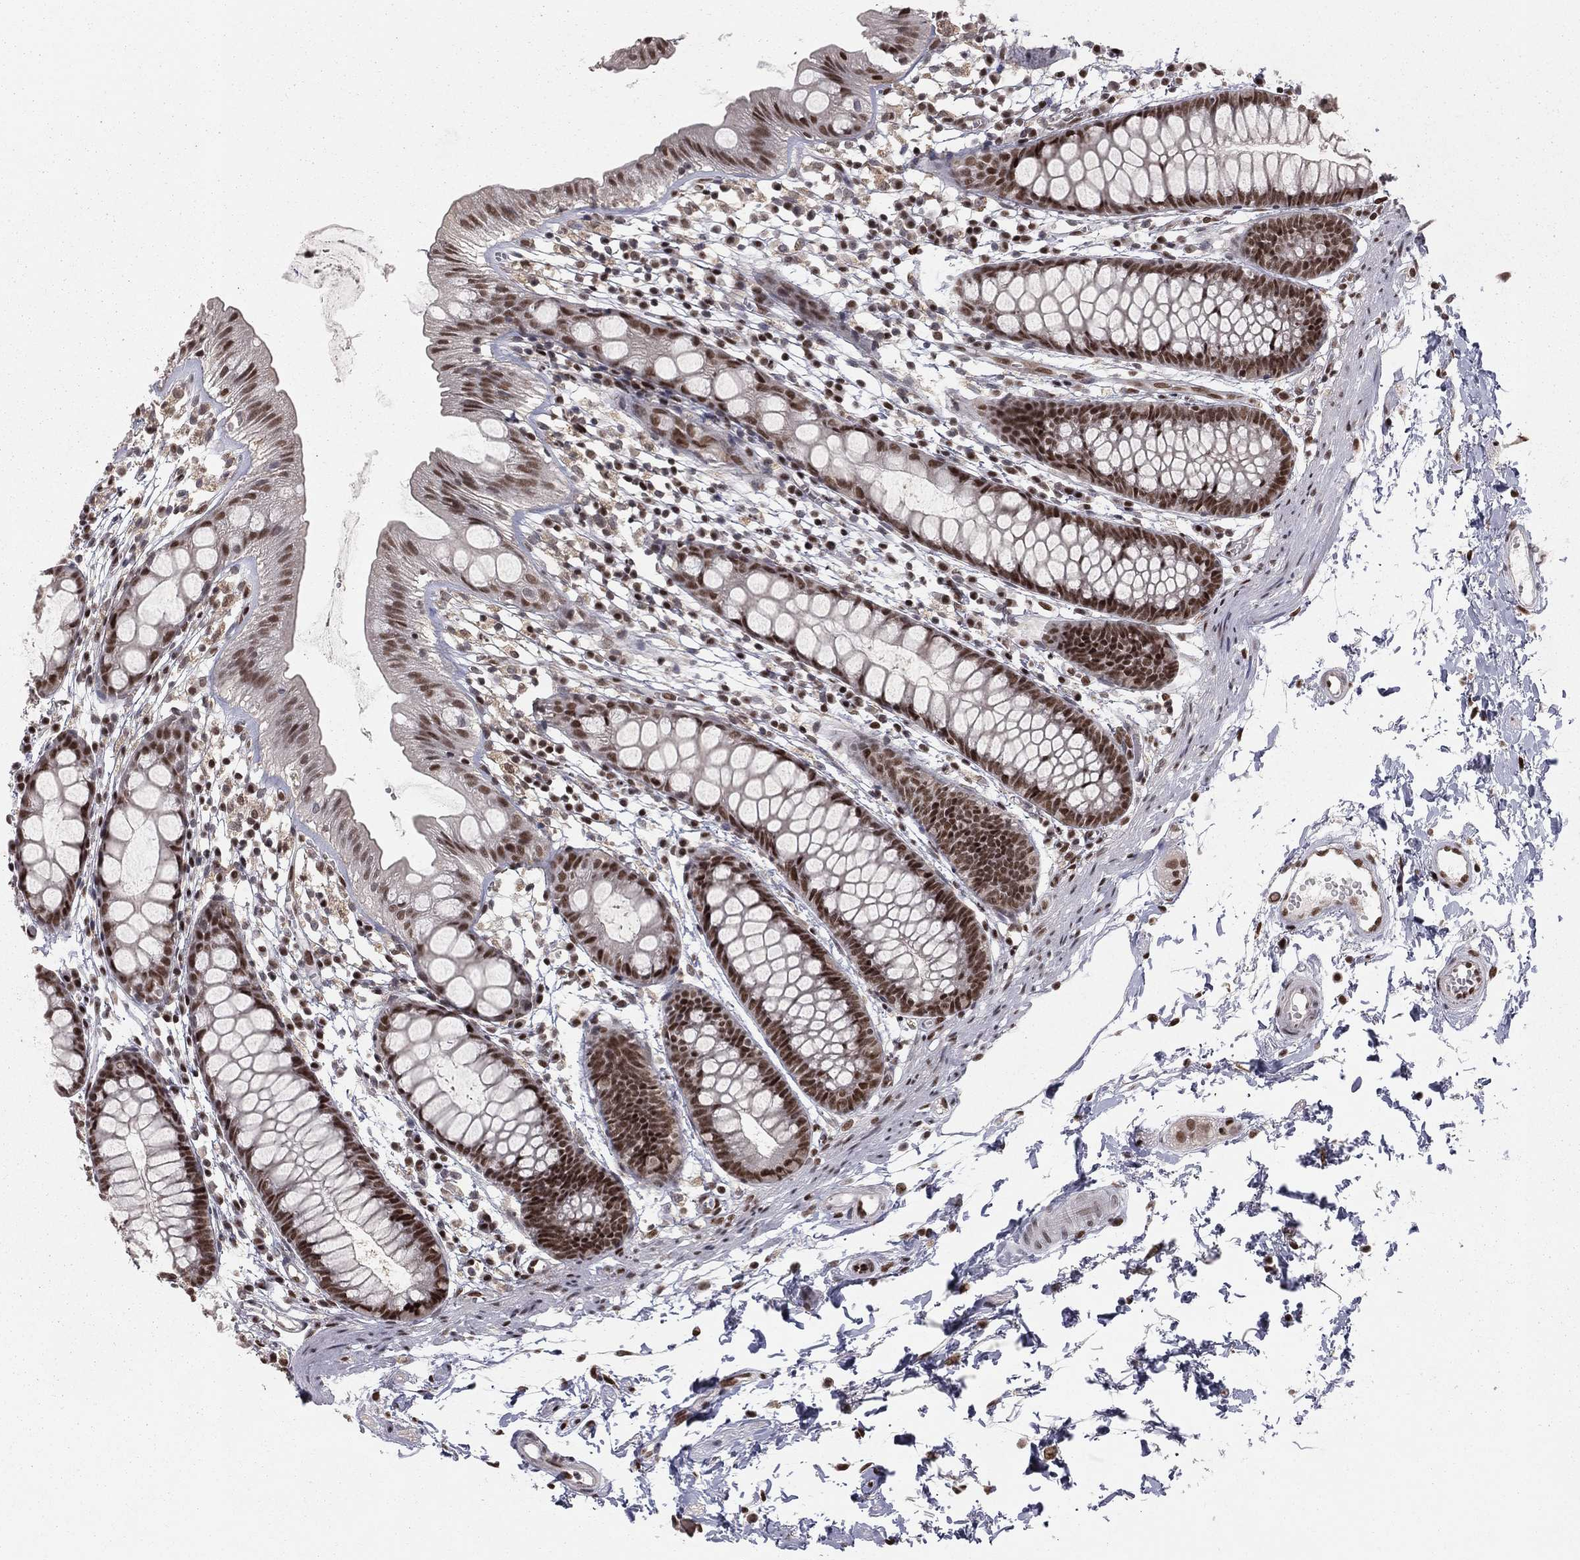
{"staining": {"intensity": "strong", "quantity": "25%-75%", "location": "nuclear"}, "tissue": "rectum", "cell_type": "Glandular cells", "image_type": "normal", "snomed": [{"axis": "morphology", "description": "Normal tissue, NOS"}, {"axis": "topography", "description": "Rectum"}], "caption": "Glandular cells reveal high levels of strong nuclear staining in about 25%-75% of cells in benign human rectum.", "gene": "NFYB", "patient": {"sex": "male", "age": 57}}